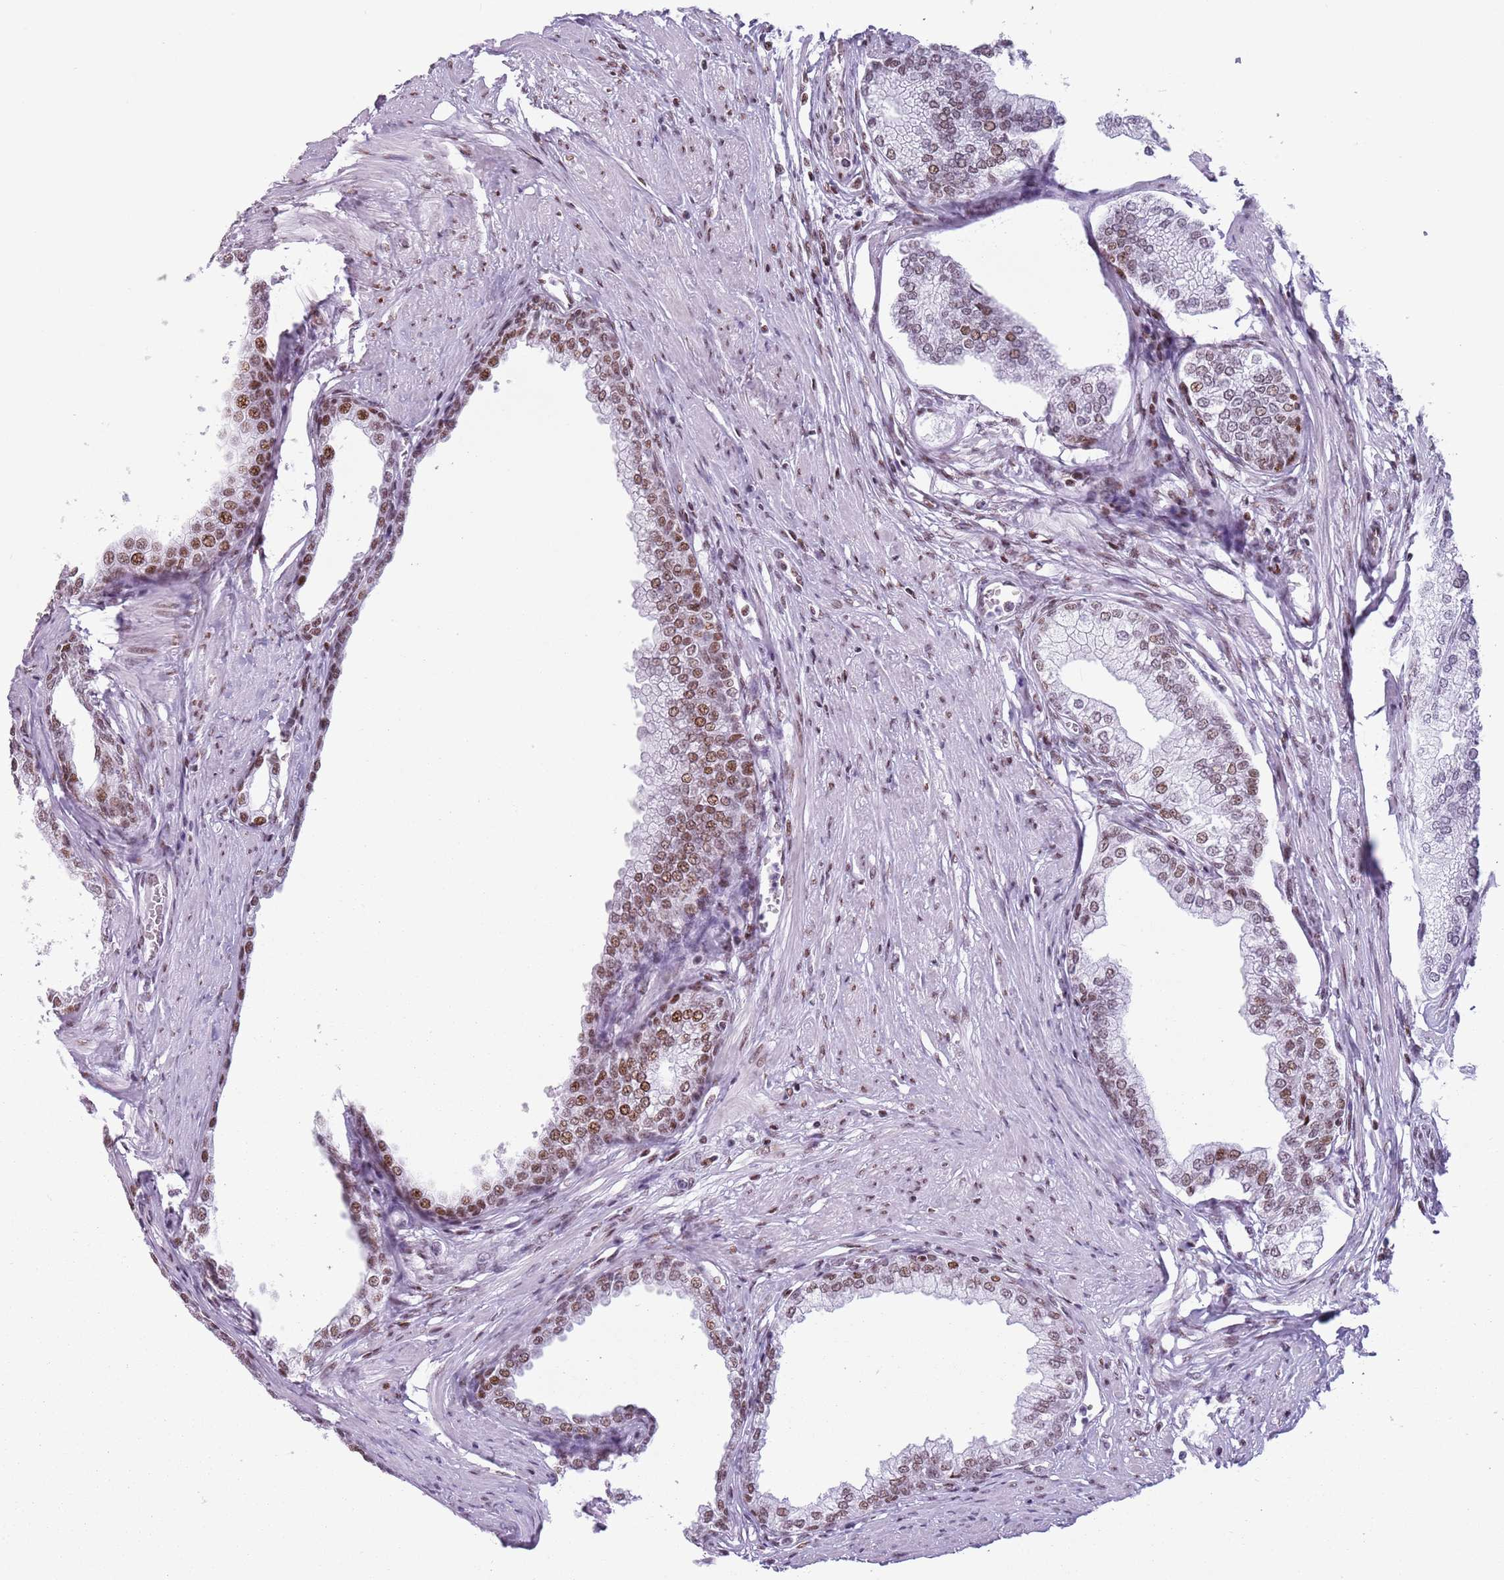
{"staining": {"intensity": "moderate", "quantity": ">75%", "location": "nuclear"}, "tissue": "prostate", "cell_type": "Glandular cells", "image_type": "normal", "snomed": [{"axis": "morphology", "description": "Normal tissue, NOS"}, {"axis": "morphology", "description": "Urothelial carcinoma, Low grade"}, {"axis": "topography", "description": "Urinary bladder"}, {"axis": "topography", "description": "Prostate"}], "caption": "DAB (3,3'-diaminobenzidine) immunohistochemical staining of normal human prostate exhibits moderate nuclear protein positivity in approximately >75% of glandular cells.", "gene": "FAM104B", "patient": {"sex": "male", "age": 60}}